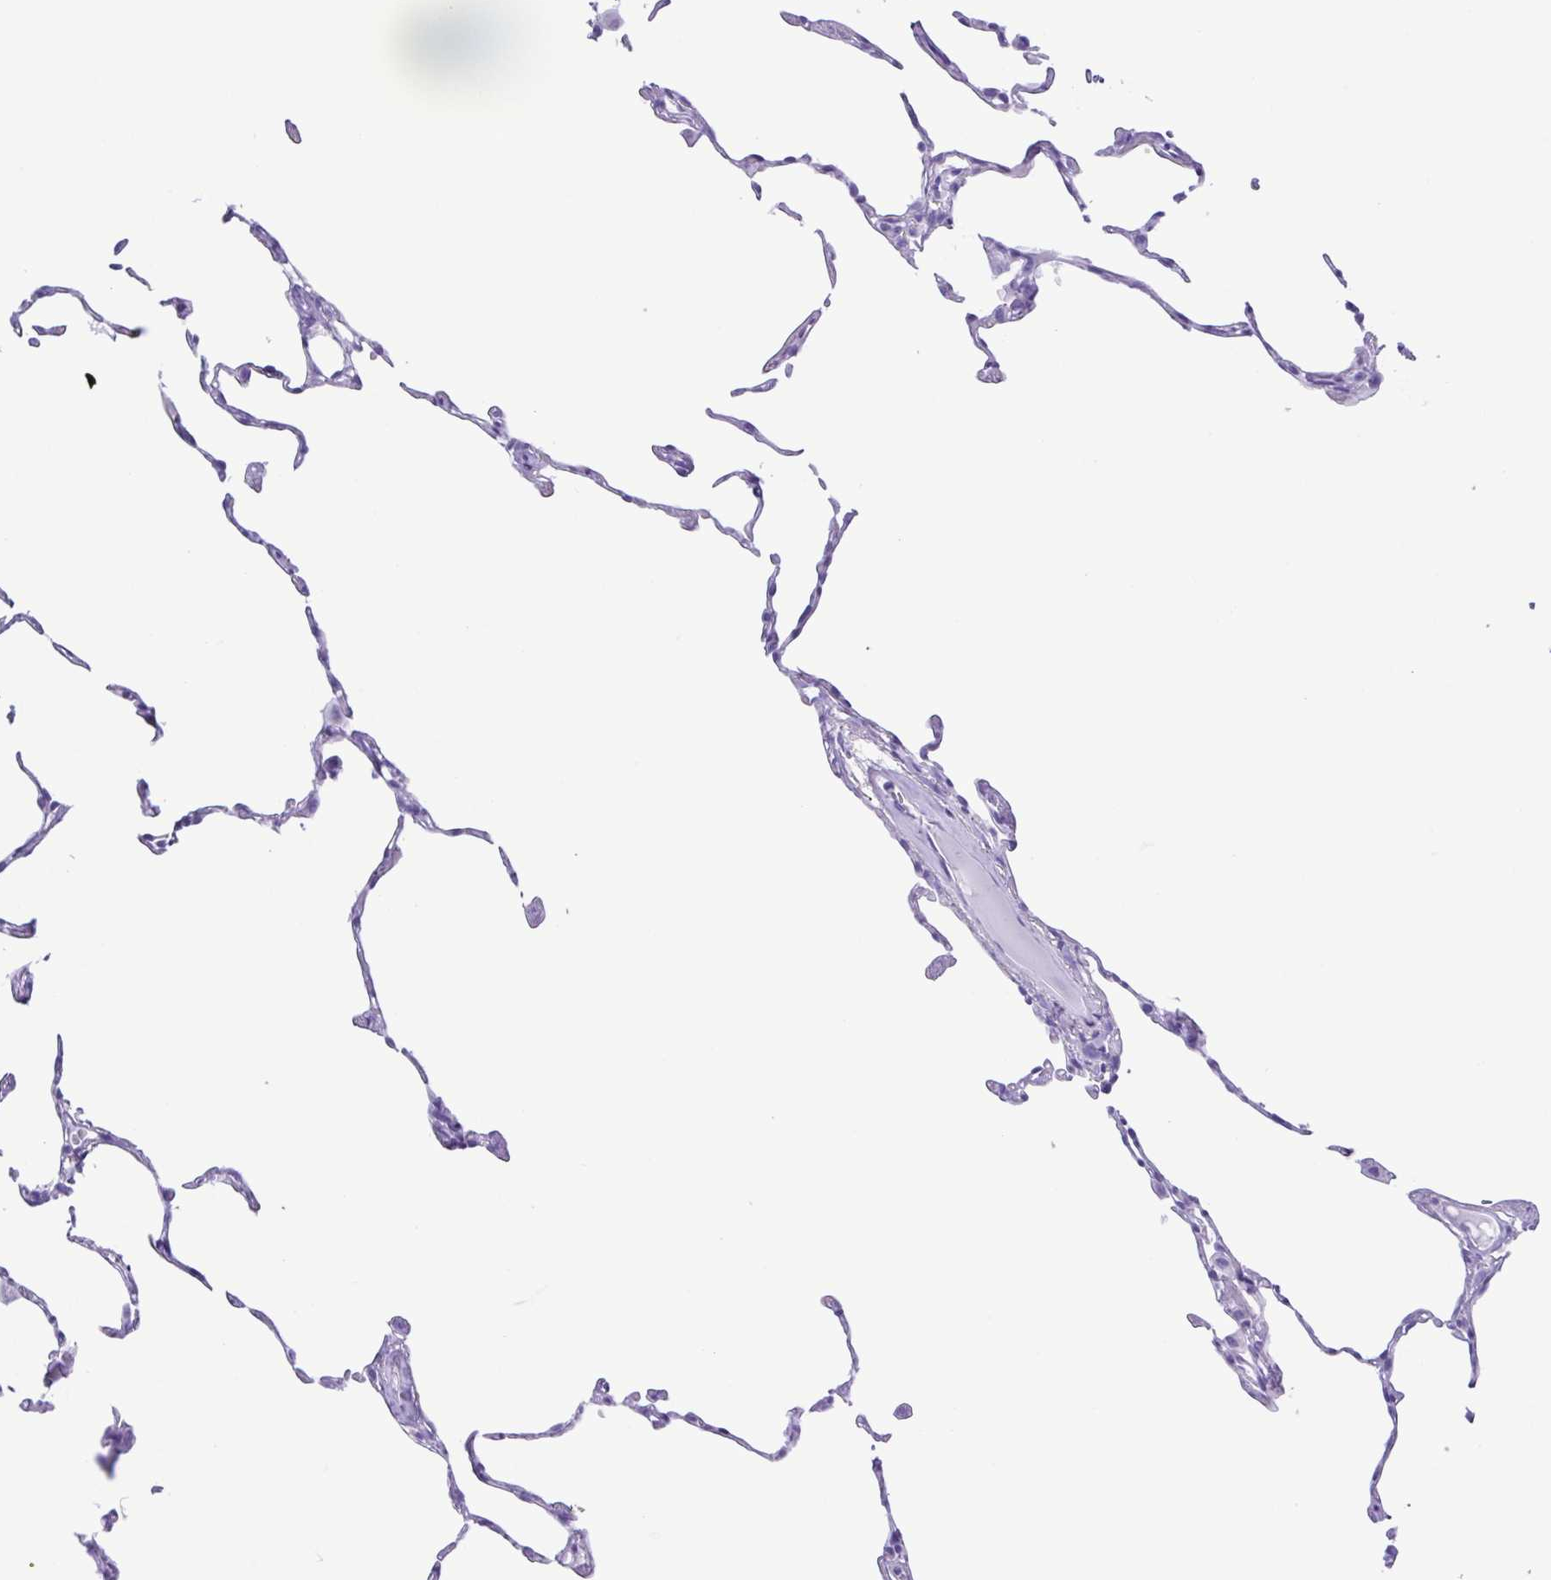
{"staining": {"intensity": "negative", "quantity": "none", "location": "none"}, "tissue": "lung", "cell_type": "Alveolar cells", "image_type": "normal", "snomed": [{"axis": "morphology", "description": "Normal tissue, NOS"}, {"axis": "topography", "description": "Lung"}], "caption": "This is a photomicrograph of immunohistochemistry (IHC) staining of benign lung, which shows no positivity in alveolar cells.", "gene": "ERP27", "patient": {"sex": "female", "age": 57}}